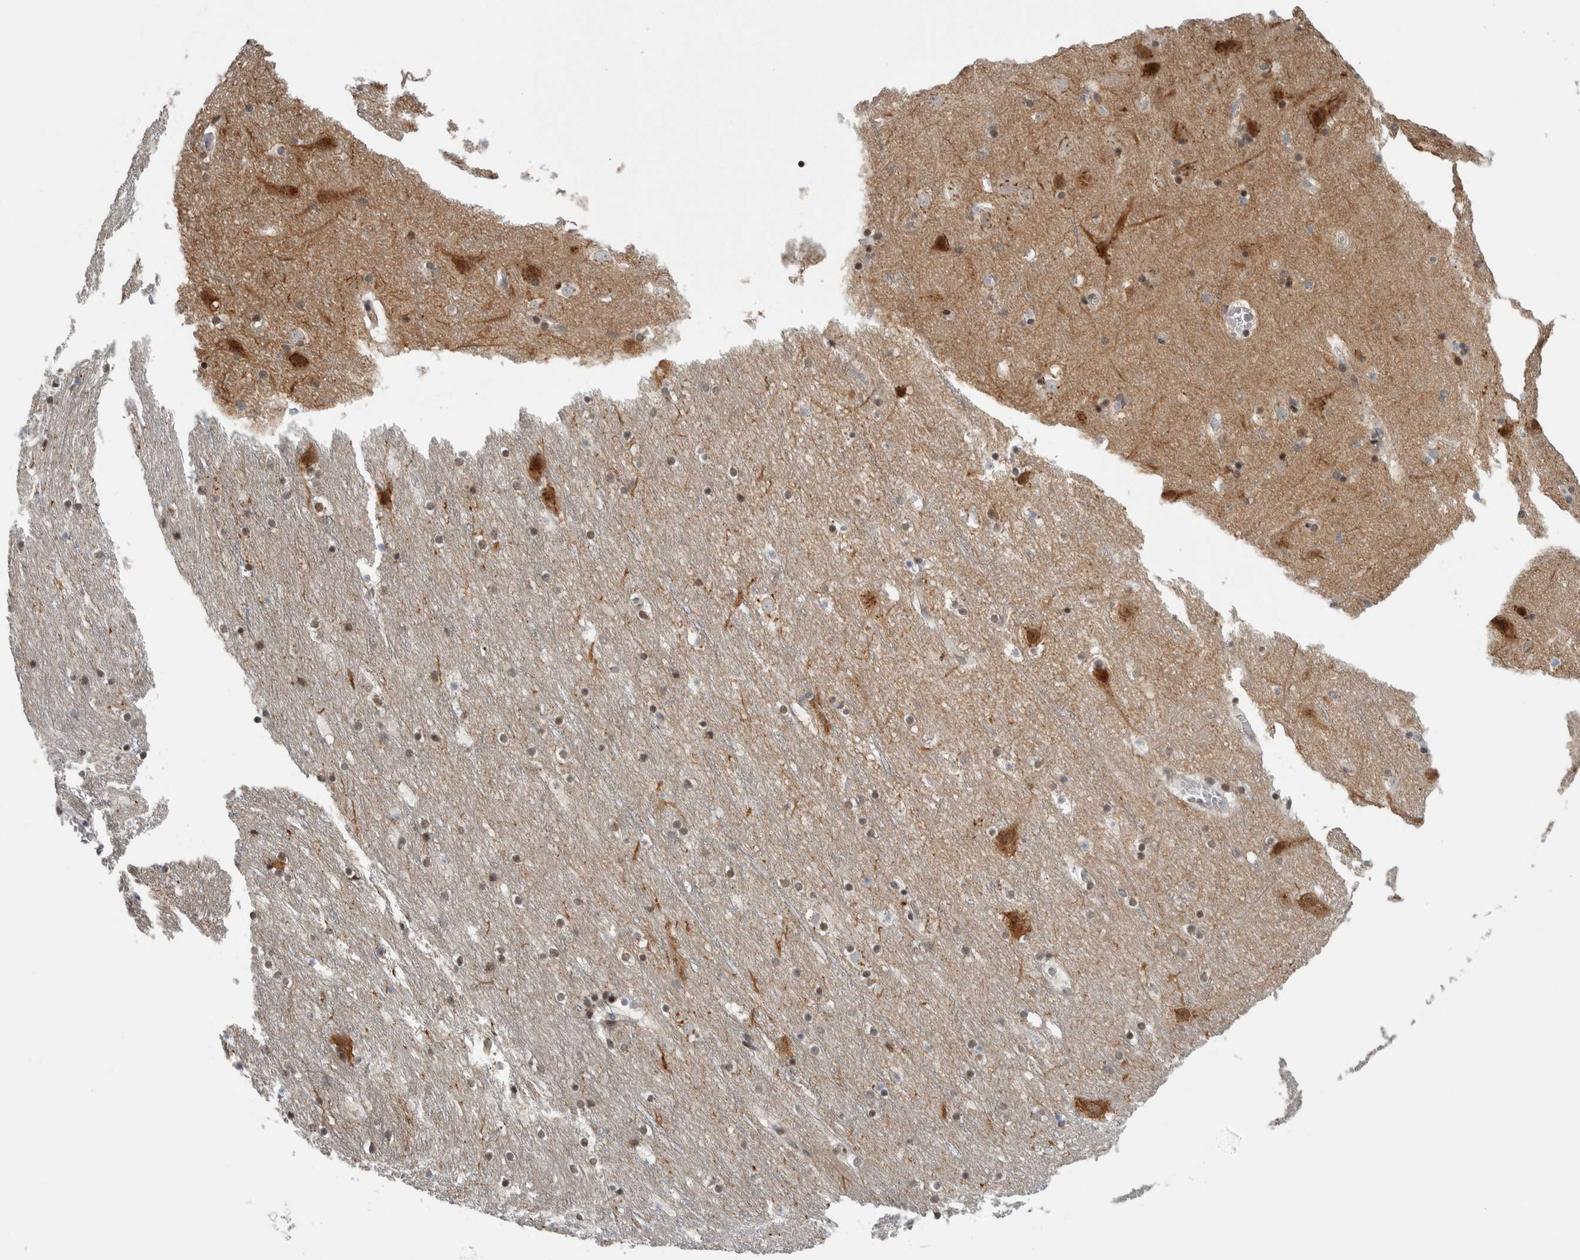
{"staining": {"intensity": "negative", "quantity": "none", "location": "none"}, "tissue": "cerebral cortex", "cell_type": "Endothelial cells", "image_type": "normal", "snomed": [{"axis": "morphology", "description": "Normal tissue, NOS"}, {"axis": "topography", "description": "Cerebral cortex"}], "caption": "DAB (3,3'-diaminobenzidine) immunohistochemical staining of unremarkable cerebral cortex reveals no significant staining in endothelial cells.", "gene": "ZMYND8", "patient": {"sex": "male", "age": 45}}